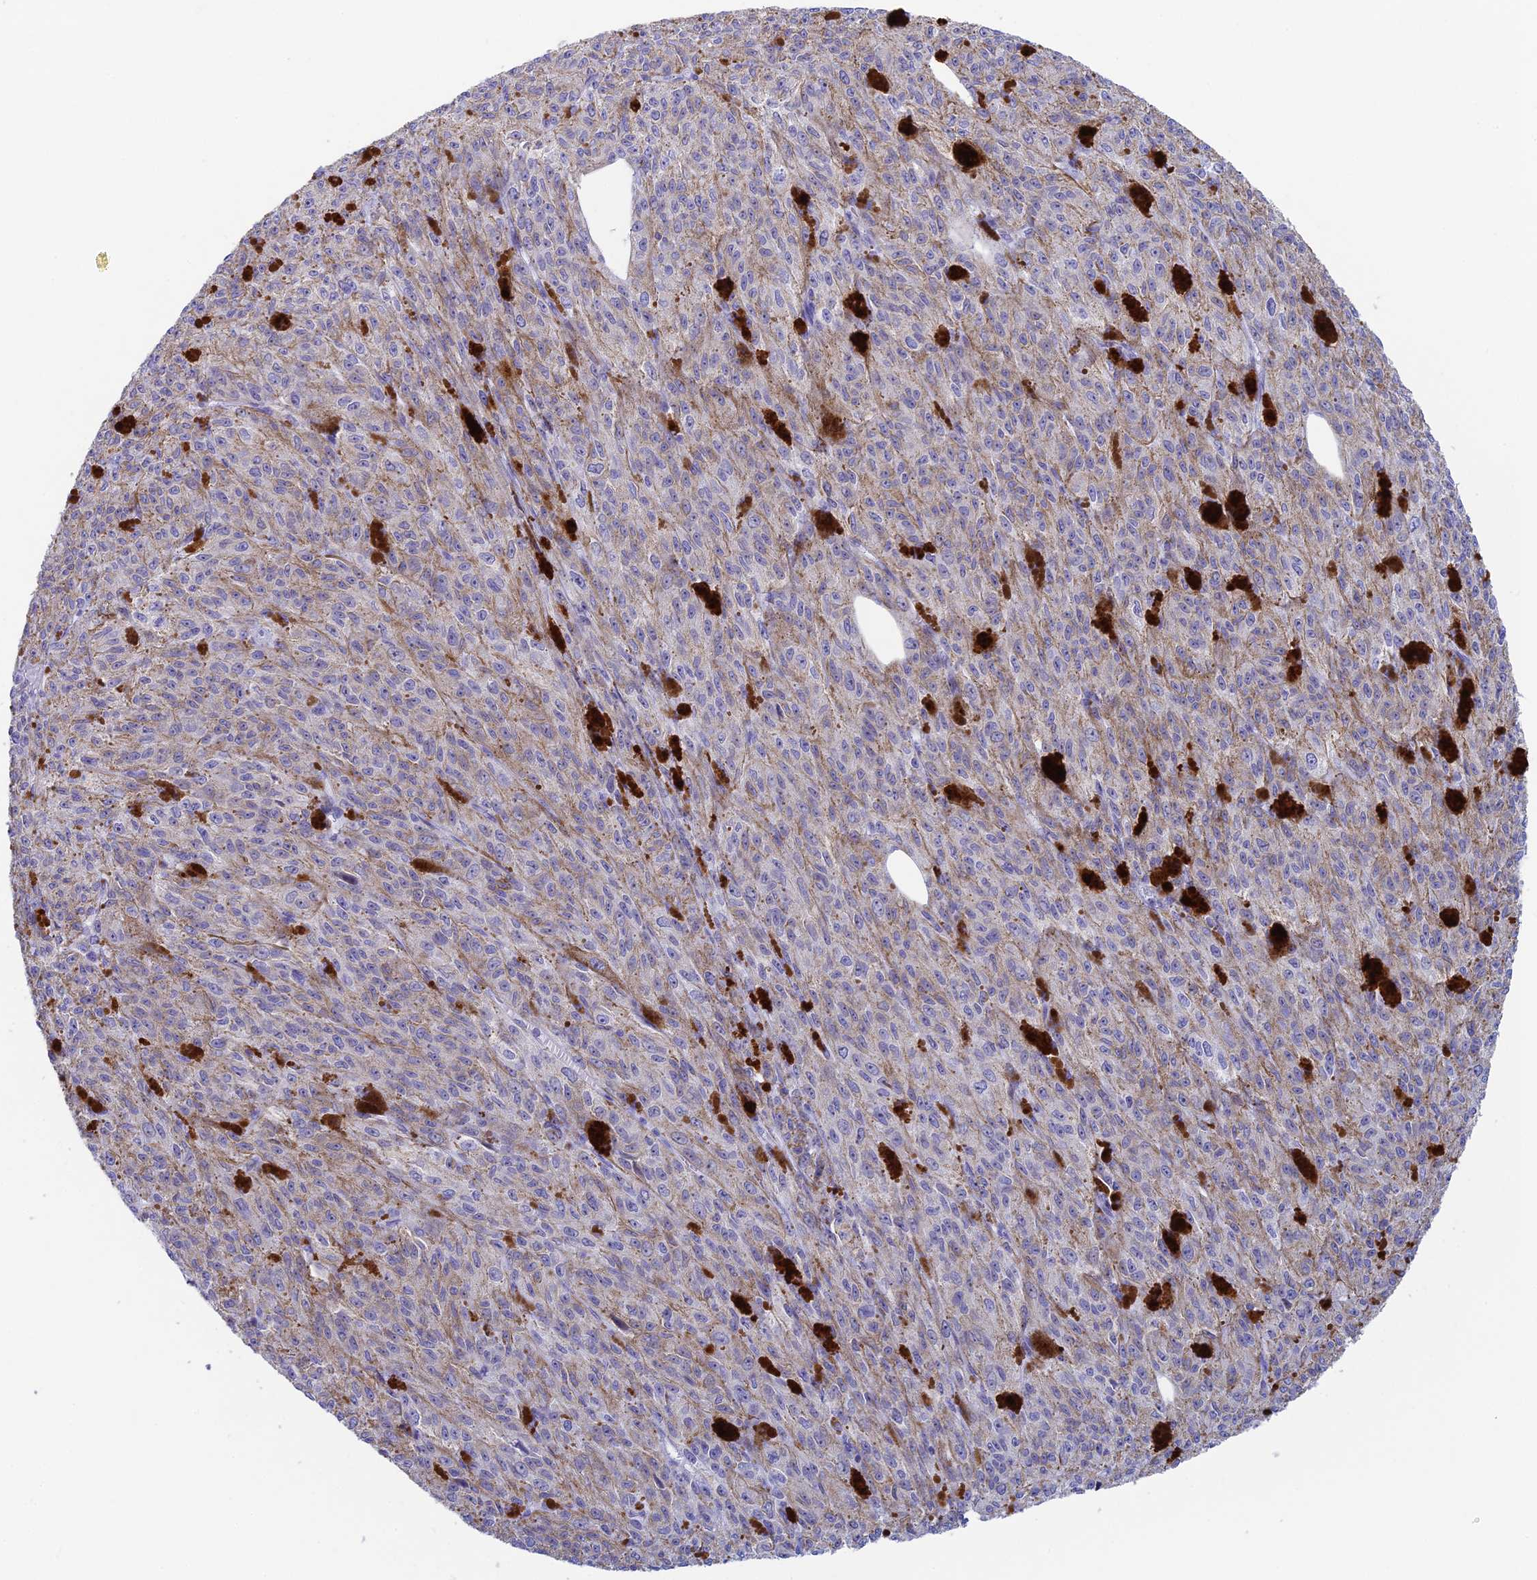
{"staining": {"intensity": "moderate", "quantity": "25%-75%", "location": "cytoplasmic/membranous"}, "tissue": "melanoma", "cell_type": "Tumor cells", "image_type": "cancer", "snomed": [{"axis": "morphology", "description": "Malignant melanoma, NOS"}, {"axis": "topography", "description": "Skin"}], "caption": "Protein staining of malignant melanoma tissue displays moderate cytoplasmic/membranous staining in about 25%-75% of tumor cells. The protein of interest is stained brown, and the nuclei are stained in blue (DAB (3,3'-diaminobenzidine) IHC with brightfield microscopy, high magnification).", "gene": "REXO5", "patient": {"sex": "female", "age": 52}}